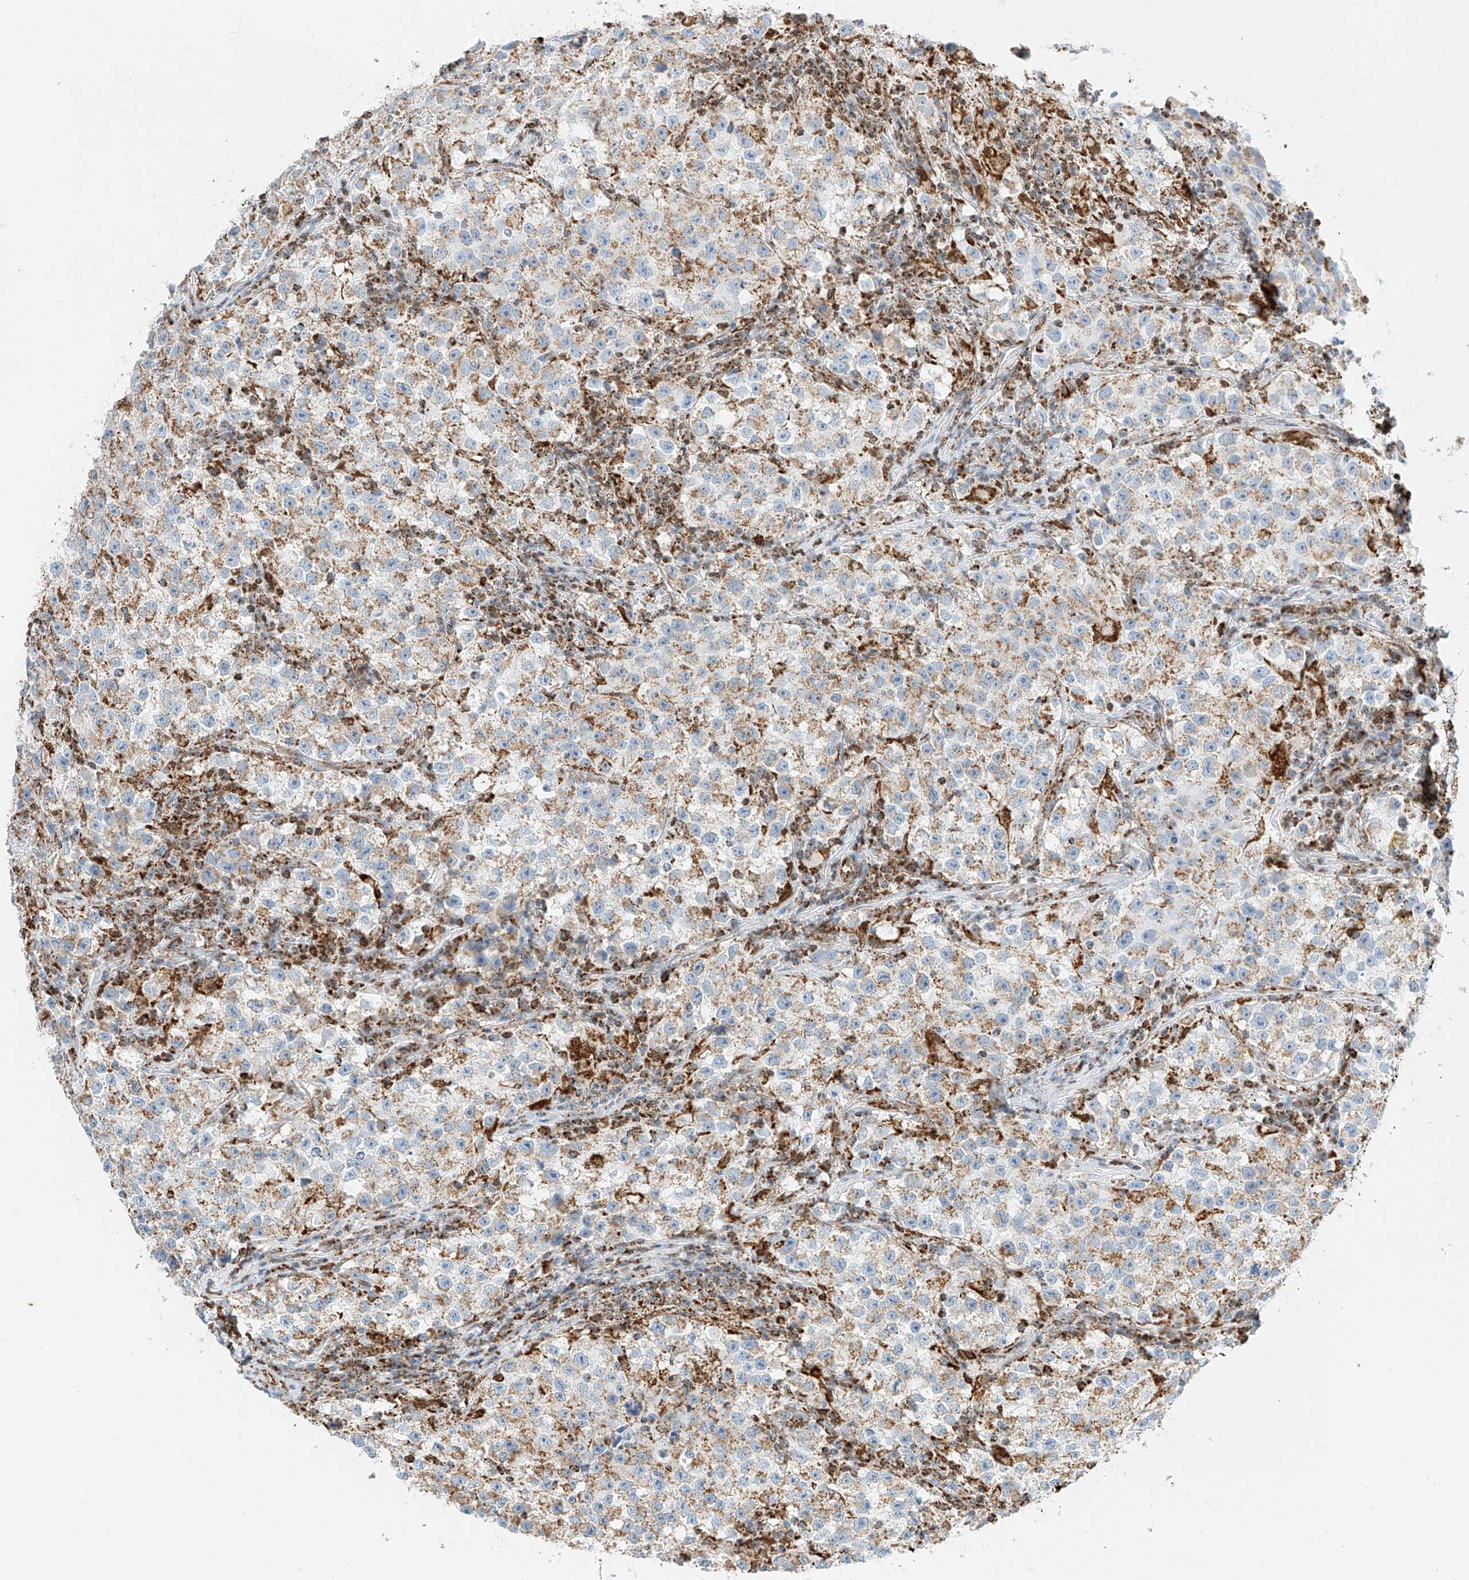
{"staining": {"intensity": "weak", "quantity": ">75%", "location": "cytoplasmic/membranous"}, "tissue": "testis cancer", "cell_type": "Tumor cells", "image_type": "cancer", "snomed": [{"axis": "morphology", "description": "Seminoma, NOS"}, {"axis": "topography", "description": "Testis"}], "caption": "DAB (3,3'-diaminobenzidine) immunohistochemical staining of human seminoma (testis) demonstrates weak cytoplasmic/membranous protein expression in approximately >75% of tumor cells.", "gene": "PPA2", "patient": {"sex": "male", "age": 22}}